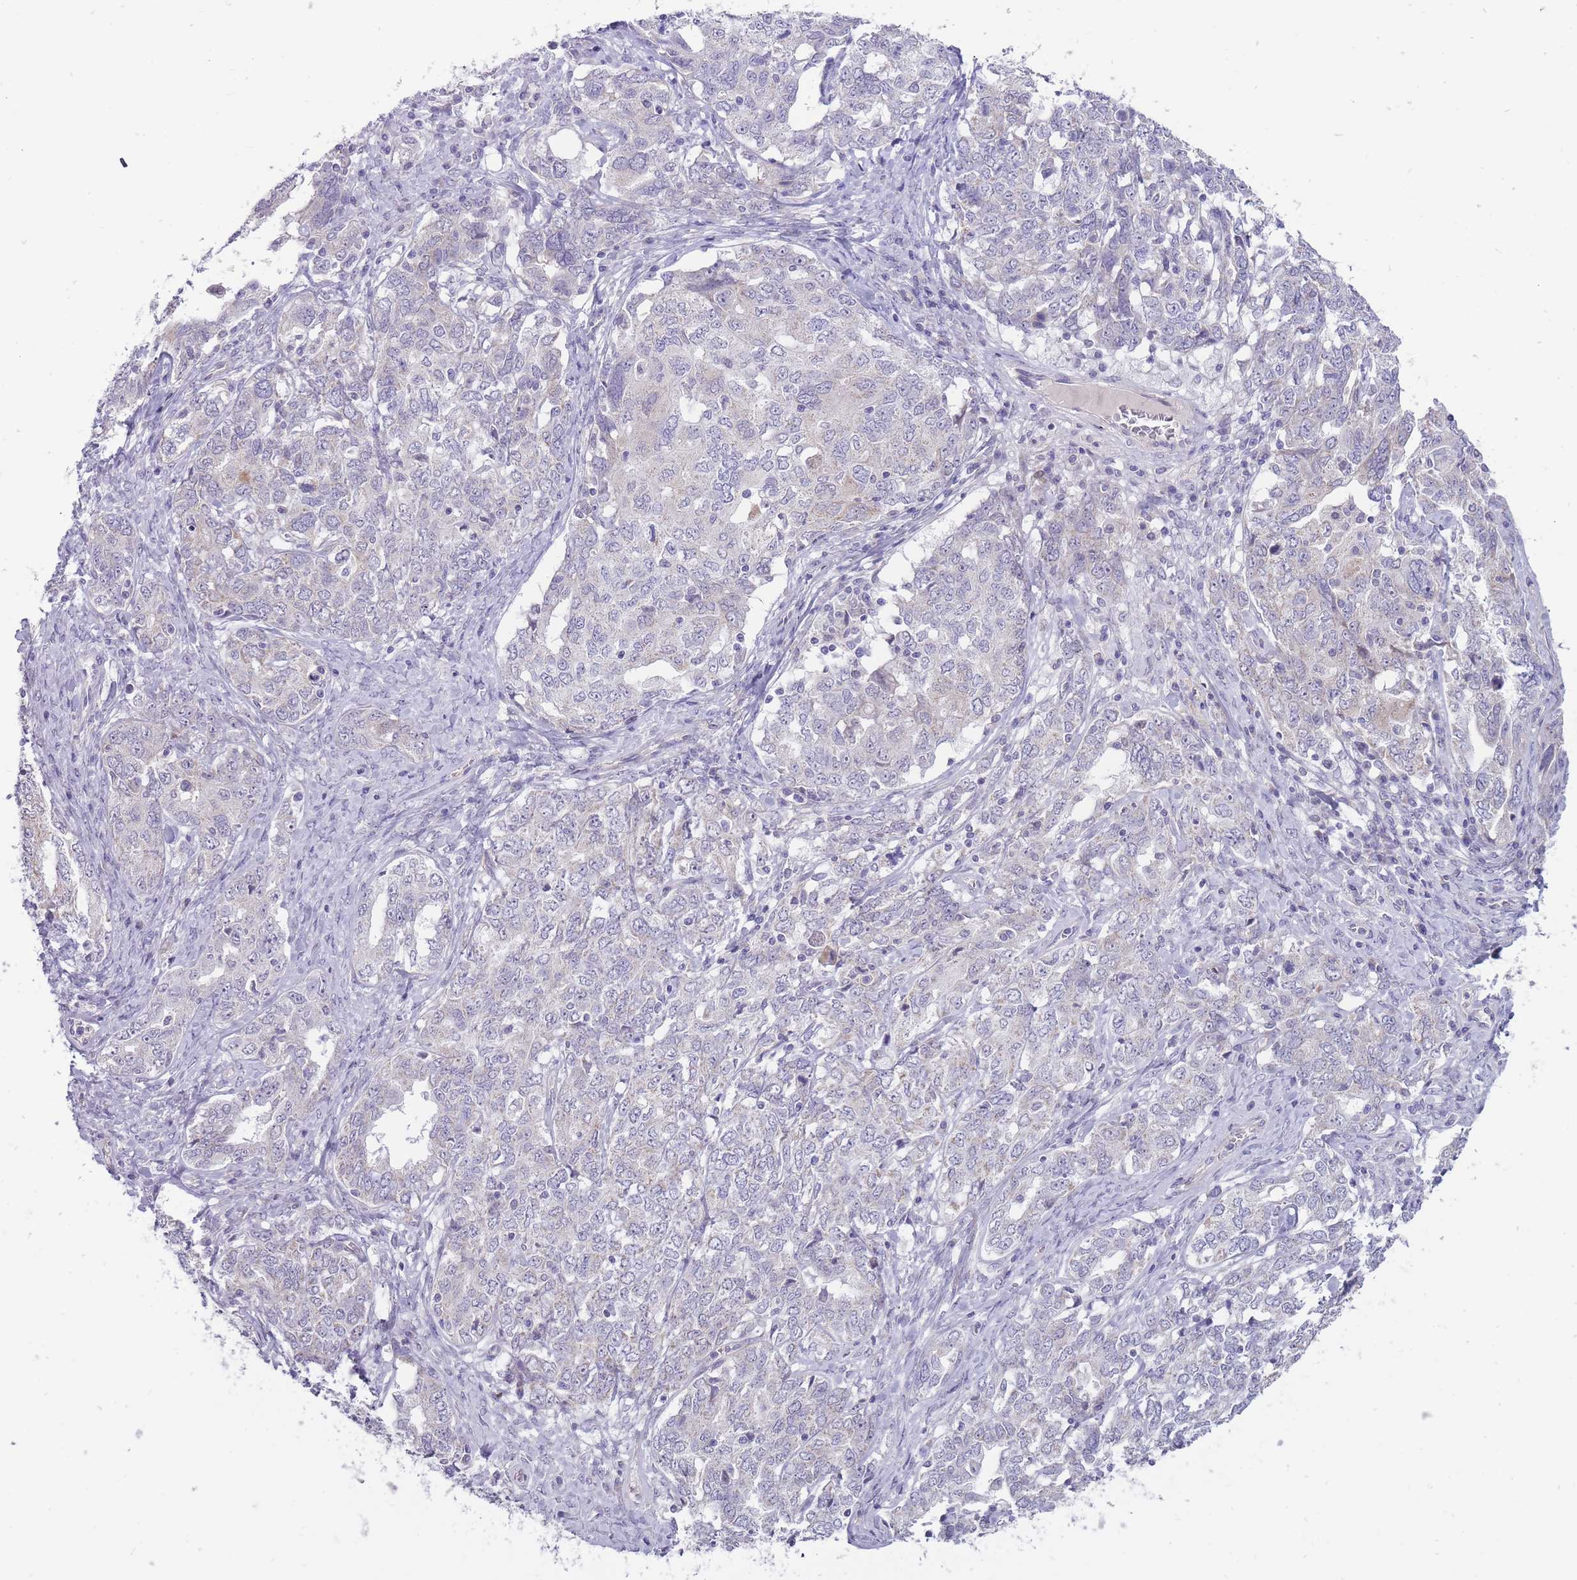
{"staining": {"intensity": "negative", "quantity": "none", "location": "none"}, "tissue": "ovarian cancer", "cell_type": "Tumor cells", "image_type": "cancer", "snomed": [{"axis": "morphology", "description": "Carcinoma, endometroid"}, {"axis": "topography", "description": "Ovary"}], "caption": "Tumor cells are negative for protein expression in human ovarian cancer.", "gene": "ERICH4", "patient": {"sex": "female", "age": 62}}